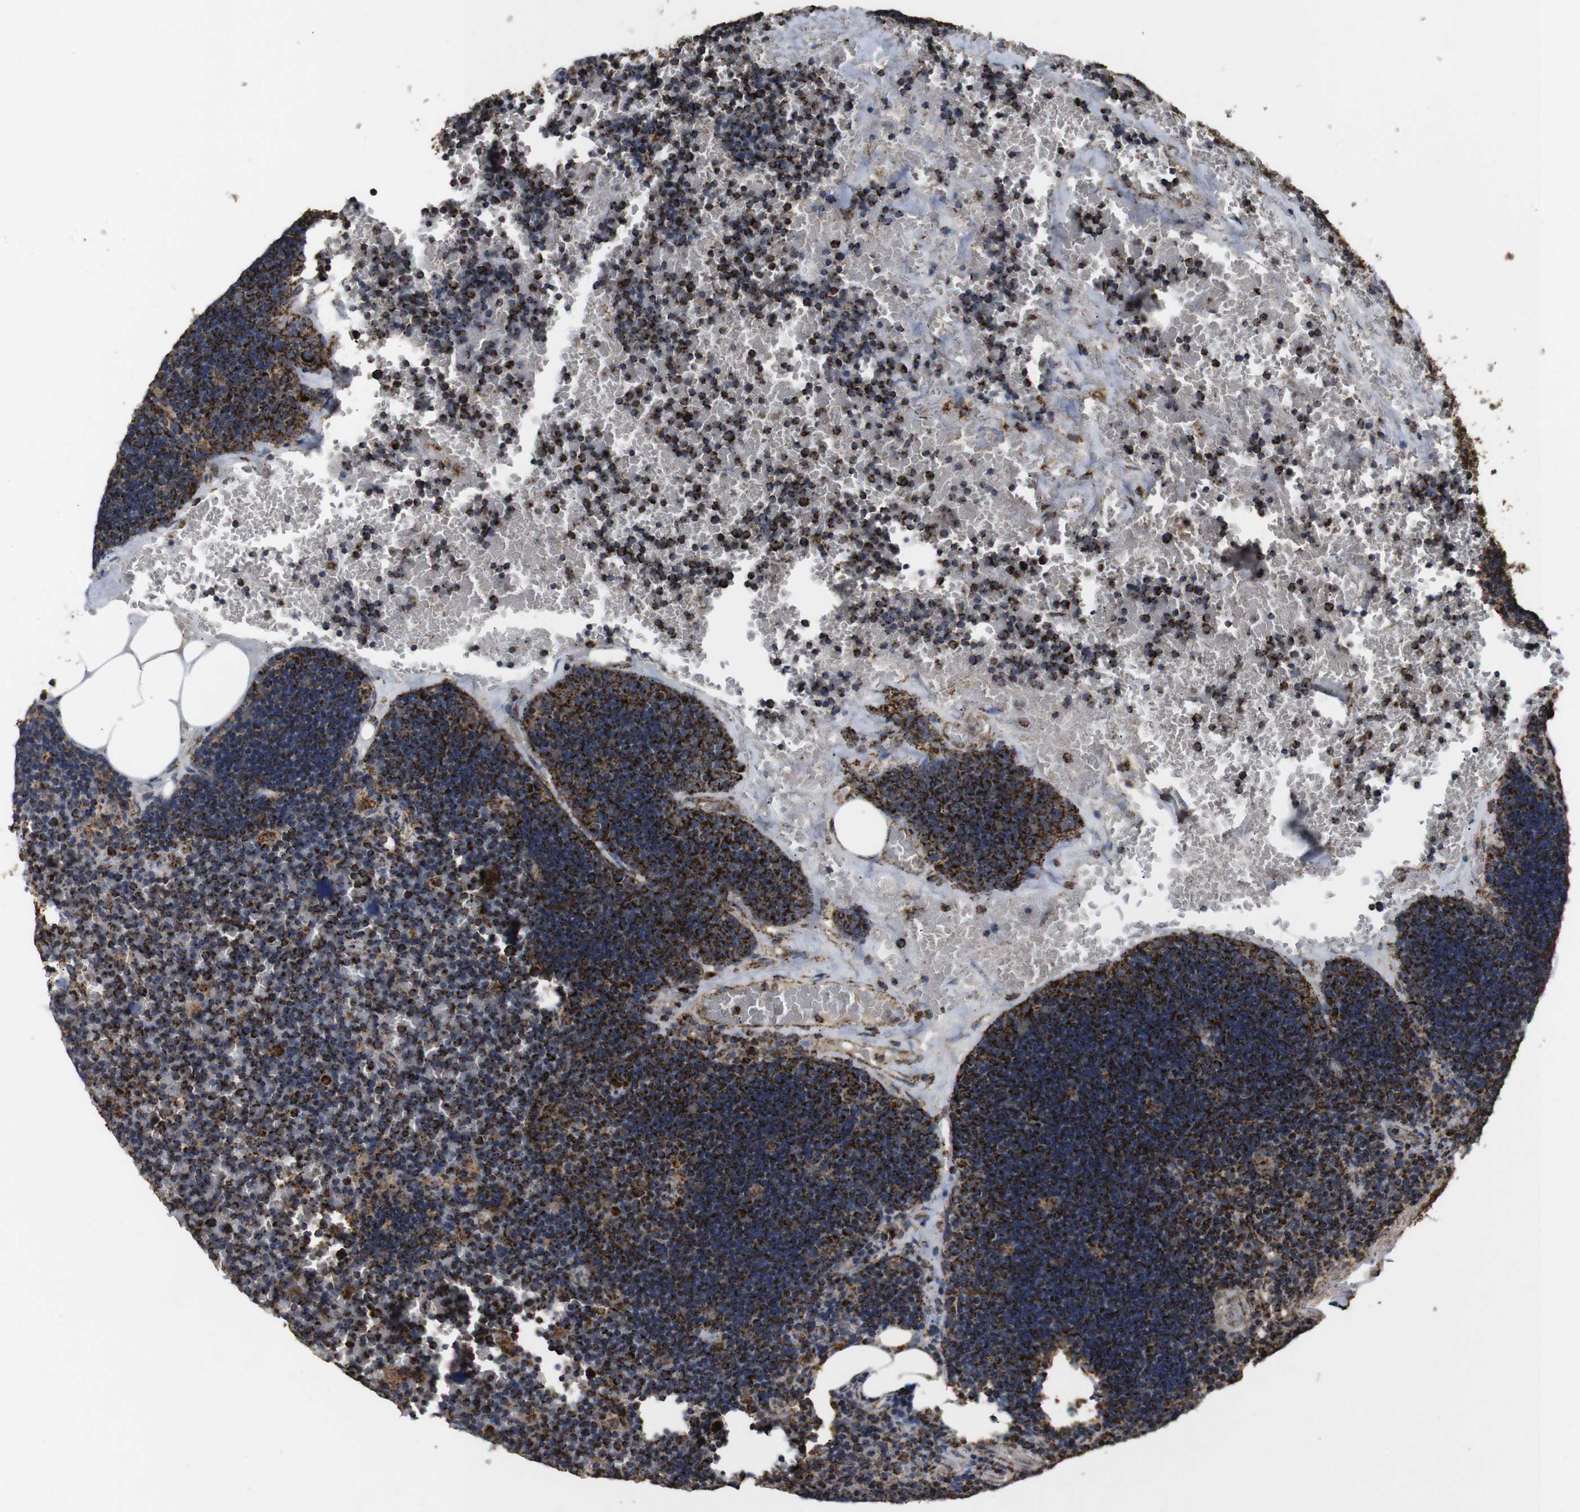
{"staining": {"intensity": "strong", "quantity": ">75%", "location": "cytoplasmic/membranous"}, "tissue": "lymph node", "cell_type": "Germinal center cells", "image_type": "normal", "snomed": [{"axis": "morphology", "description": "Normal tissue, NOS"}, {"axis": "topography", "description": "Lymph node"}], "caption": "Immunohistochemical staining of benign lymph node reveals >75% levels of strong cytoplasmic/membranous protein expression in about >75% of germinal center cells. The protein of interest is stained brown, and the nuclei are stained in blue (DAB (3,3'-diaminobenzidine) IHC with brightfield microscopy, high magnification).", "gene": "ATP5F1A", "patient": {"sex": "male", "age": 33}}